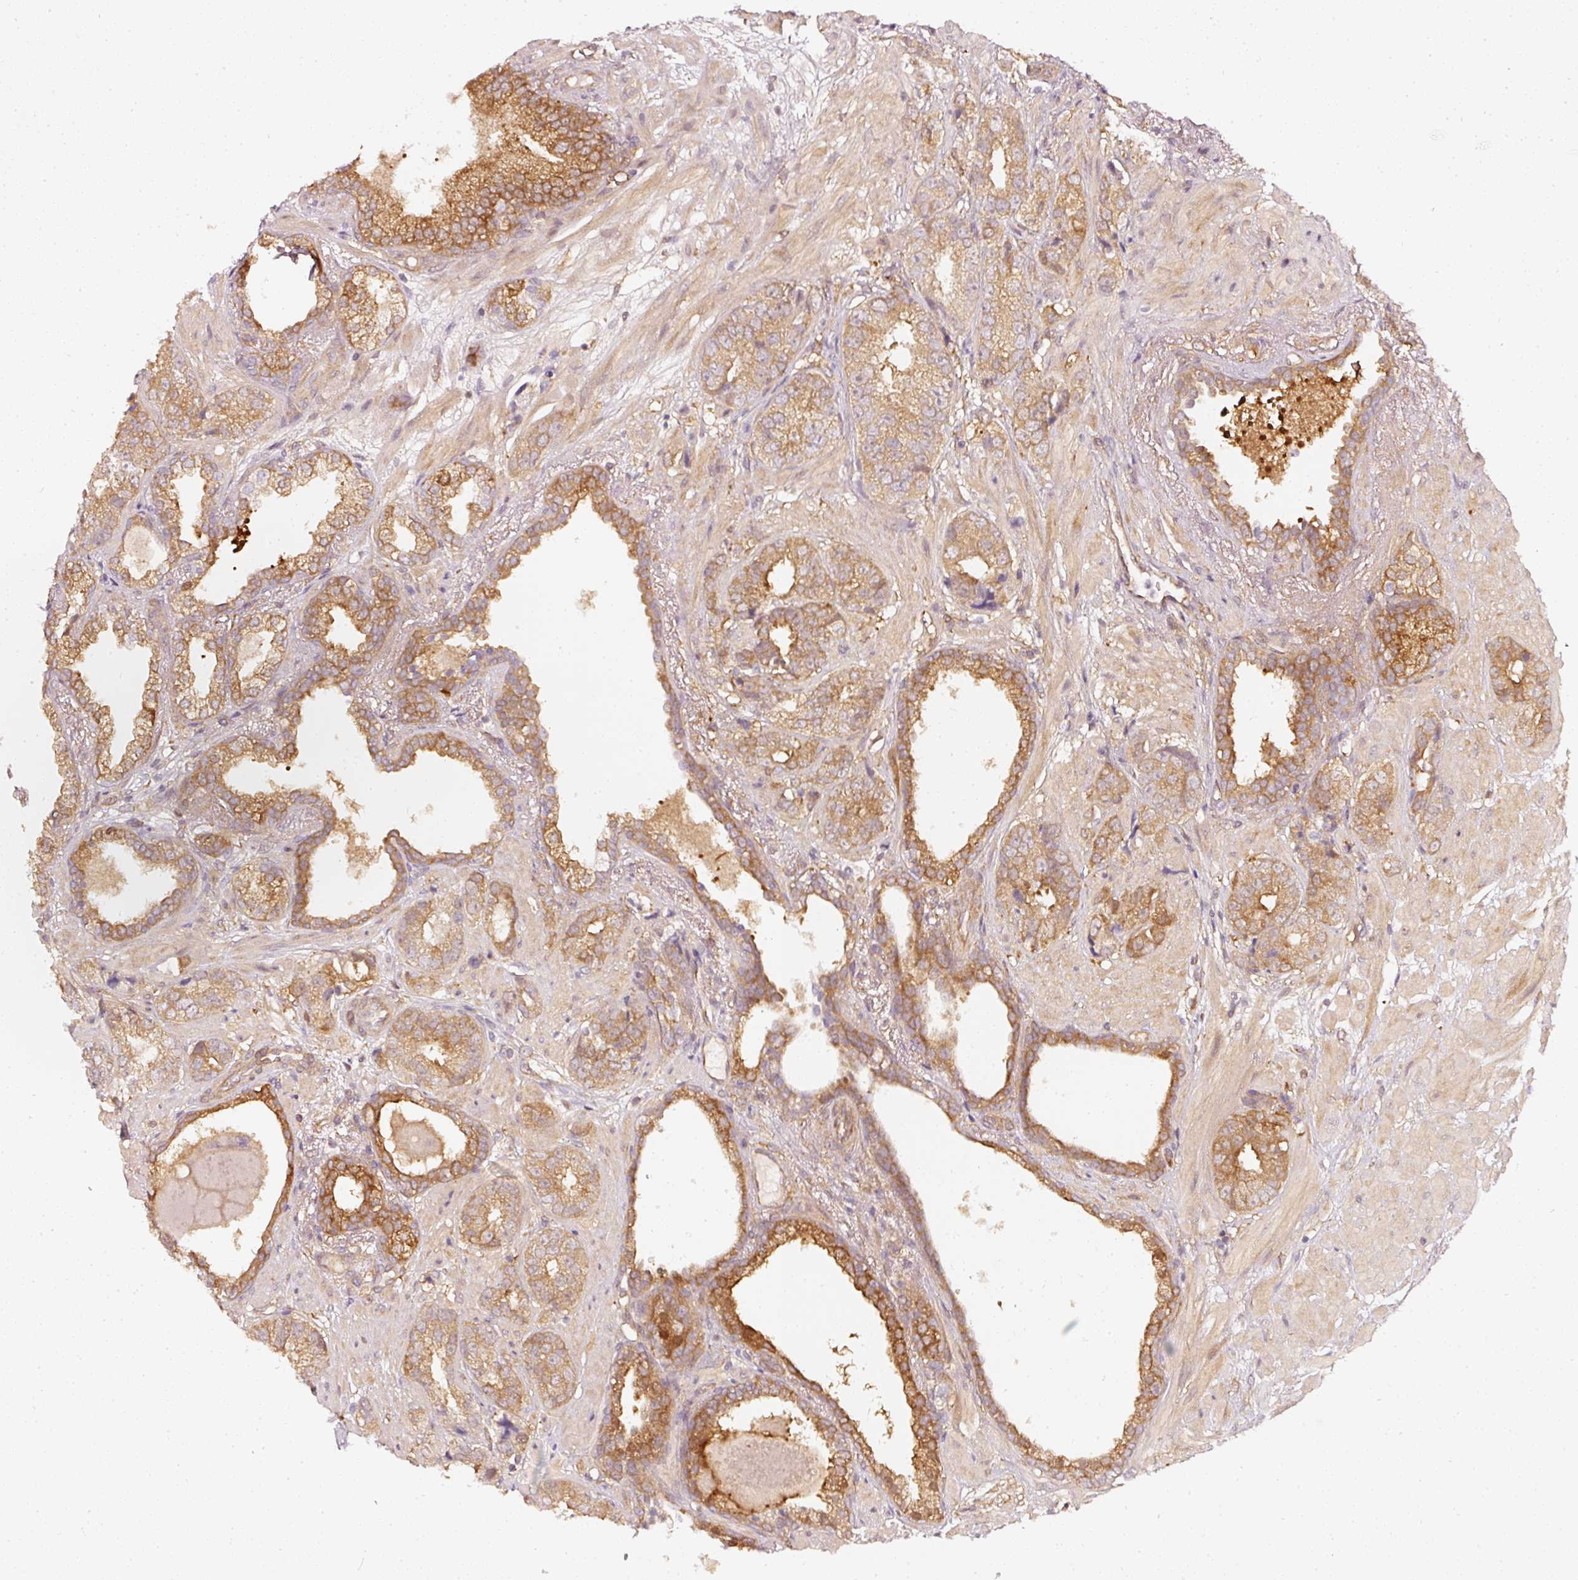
{"staining": {"intensity": "moderate", "quantity": ">75%", "location": "cytoplasmic/membranous"}, "tissue": "prostate cancer", "cell_type": "Tumor cells", "image_type": "cancer", "snomed": [{"axis": "morphology", "description": "Adenocarcinoma, High grade"}, {"axis": "topography", "description": "Prostate"}], "caption": "Protein staining by immunohistochemistry shows moderate cytoplasmic/membranous staining in about >75% of tumor cells in prostate cancer.", "gene": "ASMTL", "patient": {"sex": "male", "age": 71}}